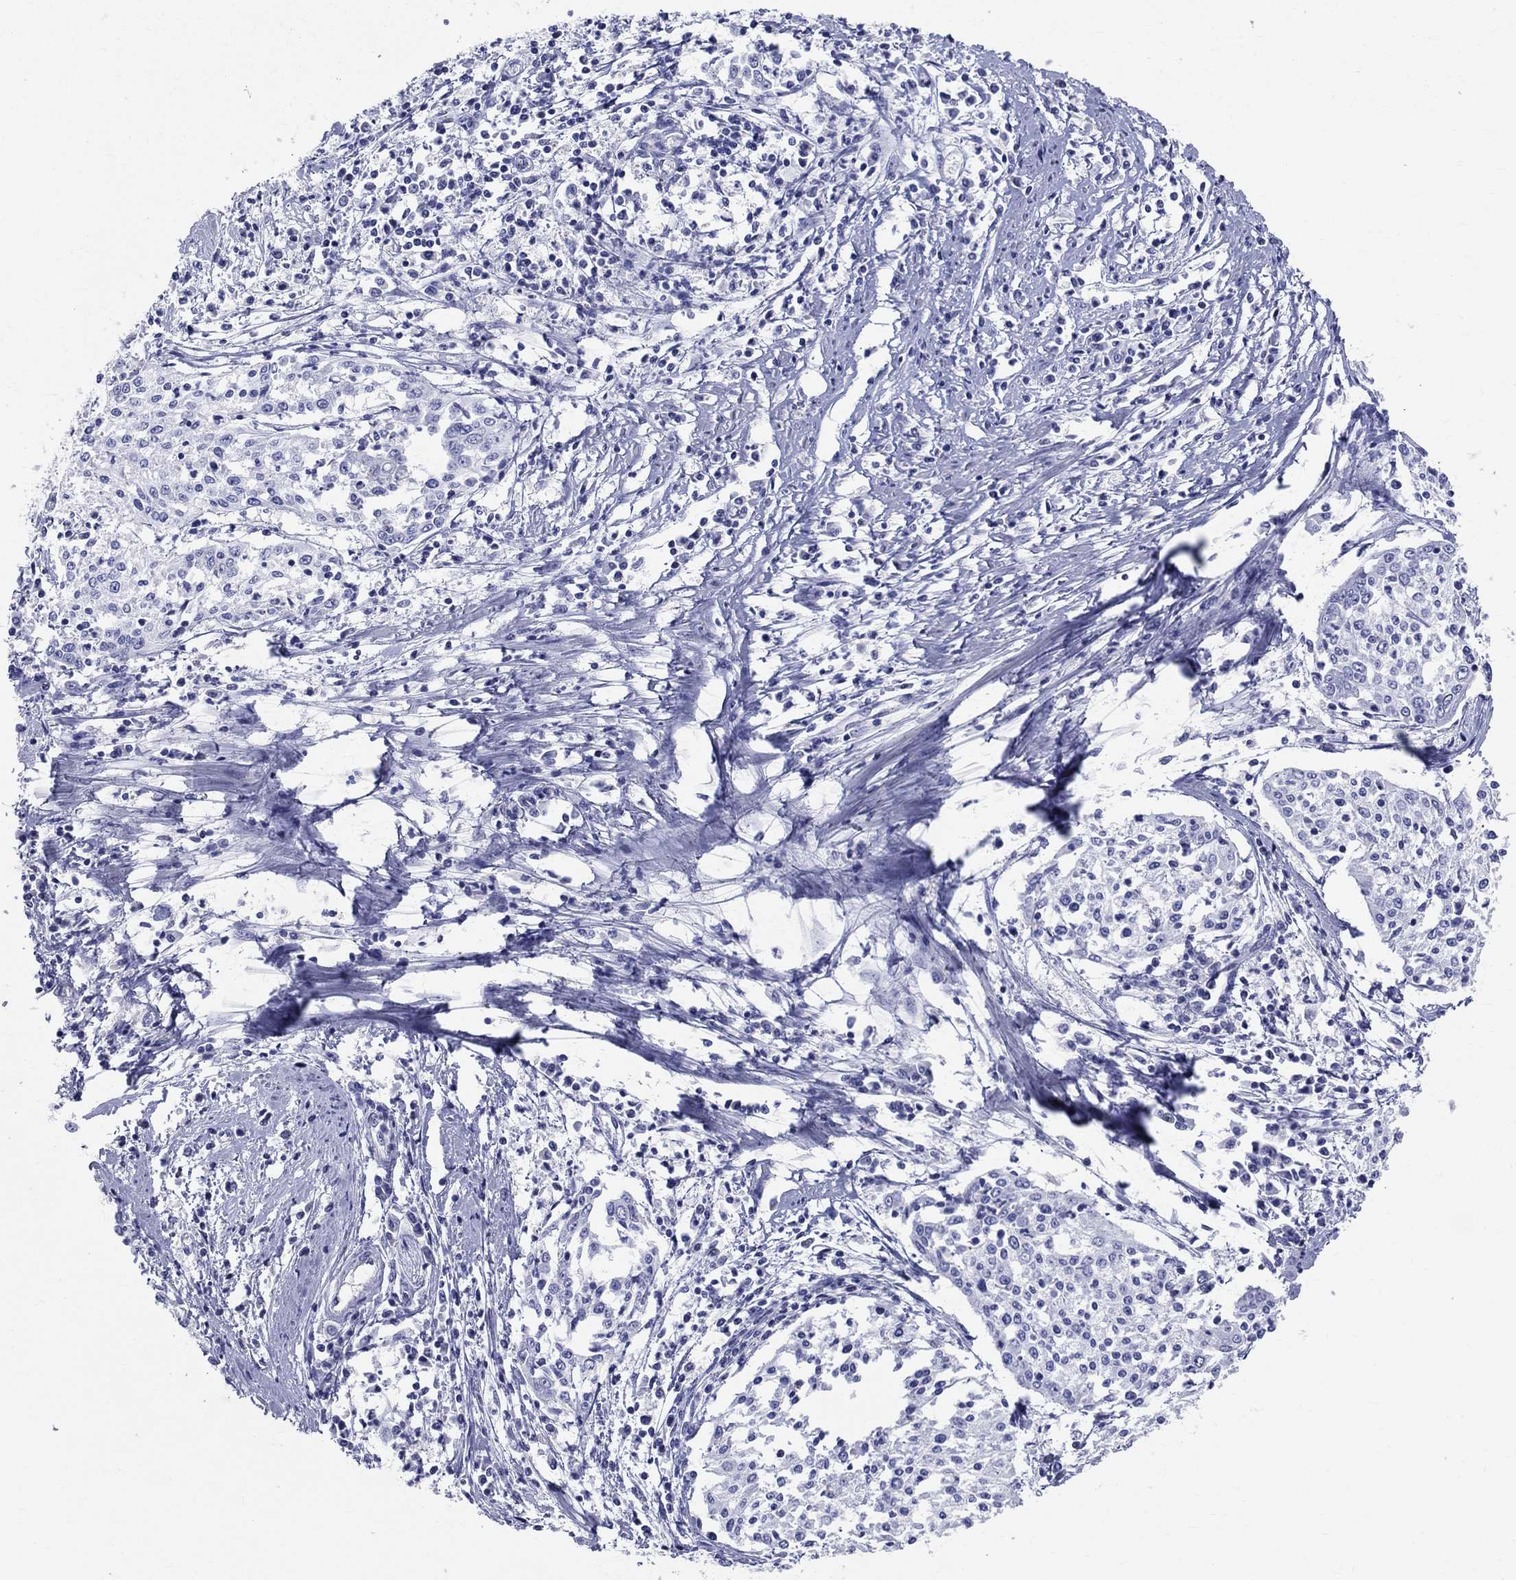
{"staining": {"intensity": "negative", "quantity": "none", "location": "none"}, "tissue": "cervical cancer", "cell_type": "Tumor cells", "image_type": "cancer", "snomed": [{"axis": "morphology", "description": "Squamous cell carcinoma, NOS"}, {"axis": "topography", "description": "Cervix"}], "caption": "Histopathology image shows no protein expression in tumor cells of cervical cancer (squamous cell carcinoma) tissue. (DAB (3,3'-diaminobenzidine) immunohistochemistry (IHC) with hematoxylin counter stain).", "gene": "CEP43", "patient": {"sex": "female", "age": 41}}